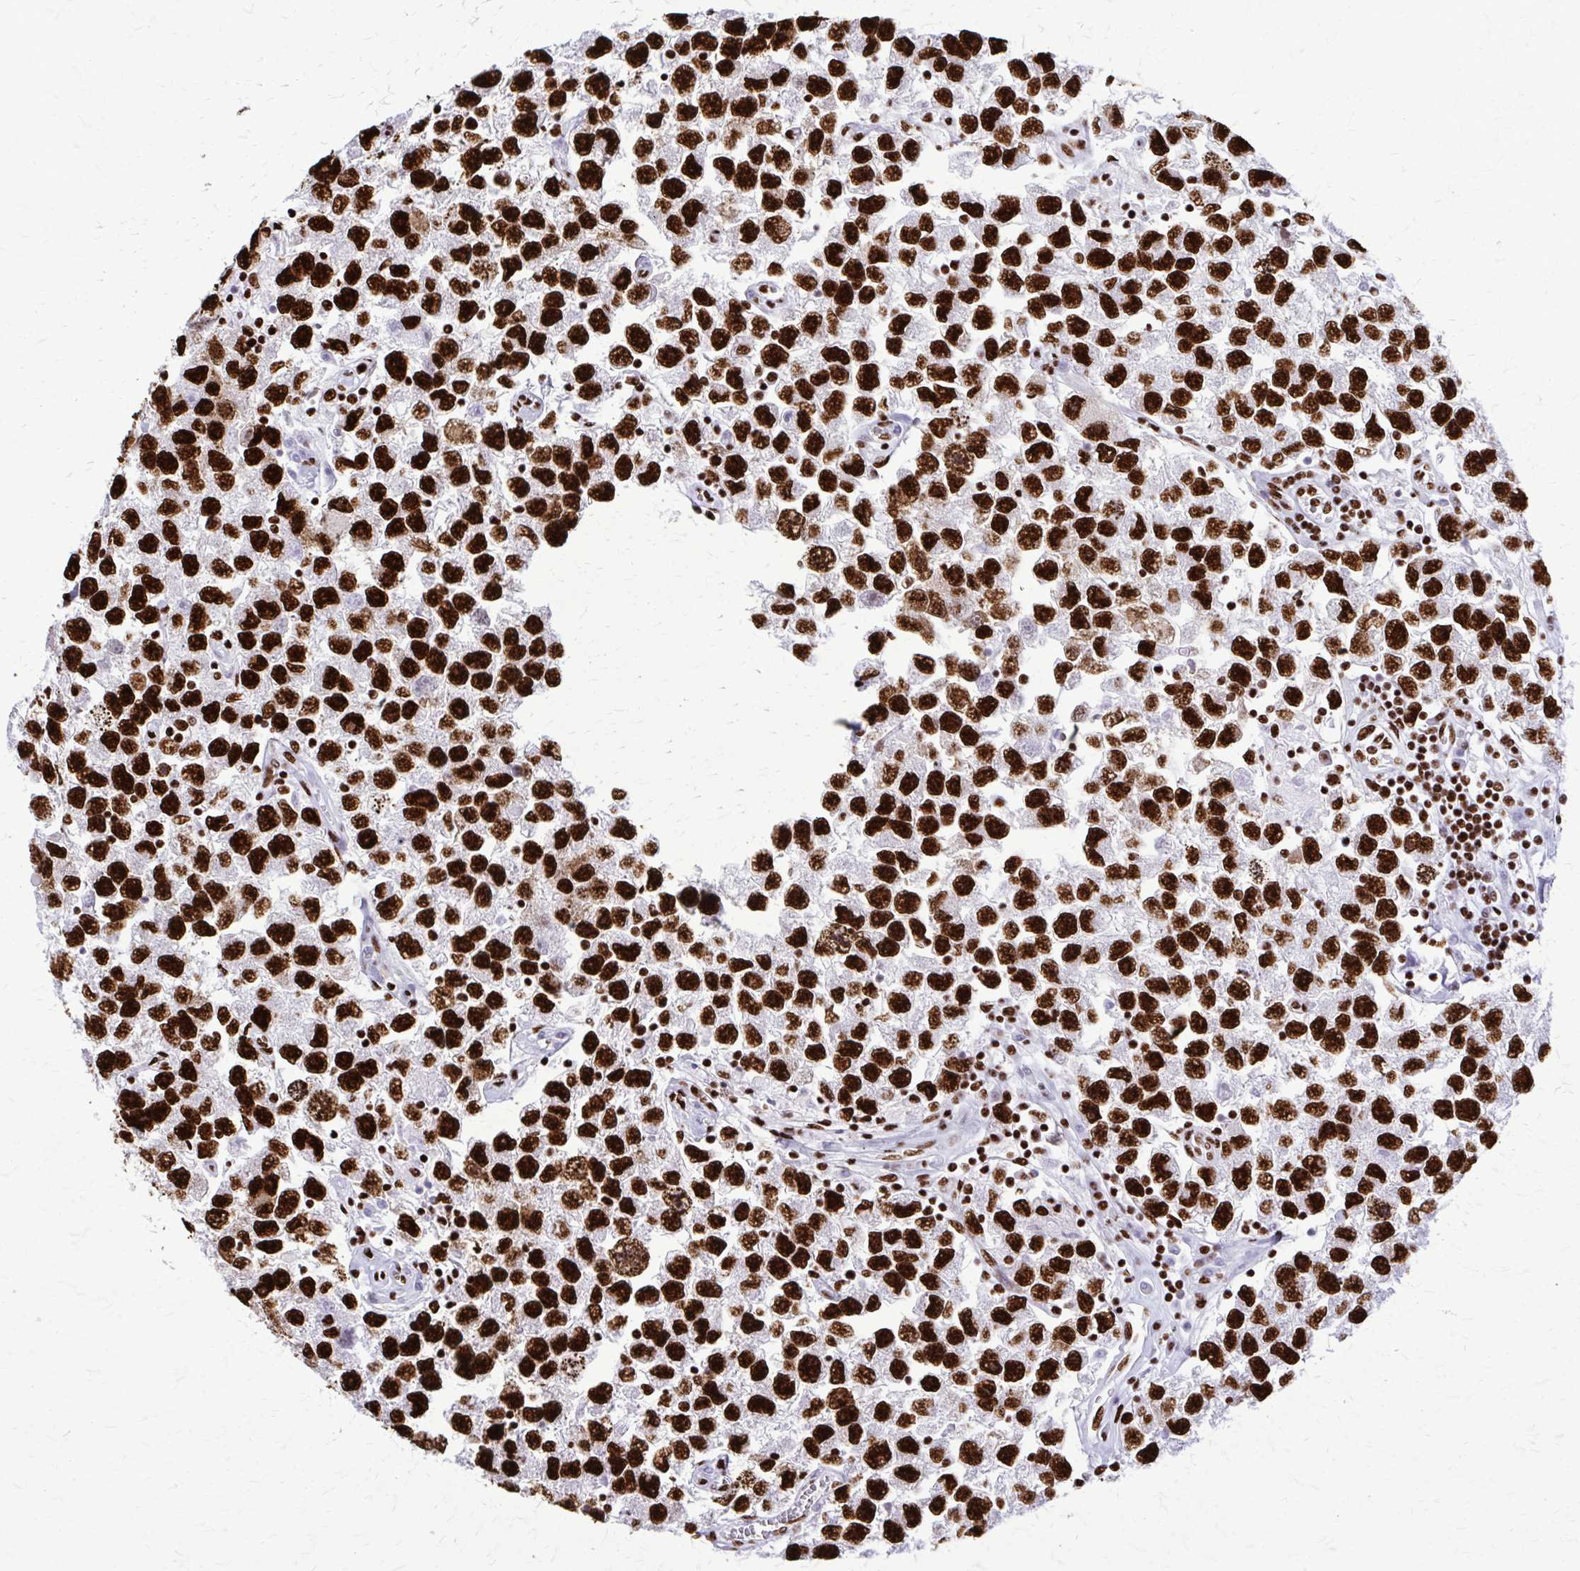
{"staining": {"intensity": "strong", "quantity": ">75%", "location": "nuclear"}, "tissue": "testis cancer", "cell_type": "Tumor cells", "image_type": "cancer", "snomed": [{"axis": "morphology", "description": "Seminoma, NOS"}, {"axis": "topography", "description": "Testis"}], "caption": "Immunohistochemistry staining of testis seminoma, which reveals high levels of strong nuclear expression in approximately >75% of tumor cells indicating strong nuclear protein staining. The staining was performed using DAB (brown) for protein detection and nuclei were counterstained in hematoxylin (blue).", "gene": "SFPQ", "patient": {"sex": "male", "age": 26}}